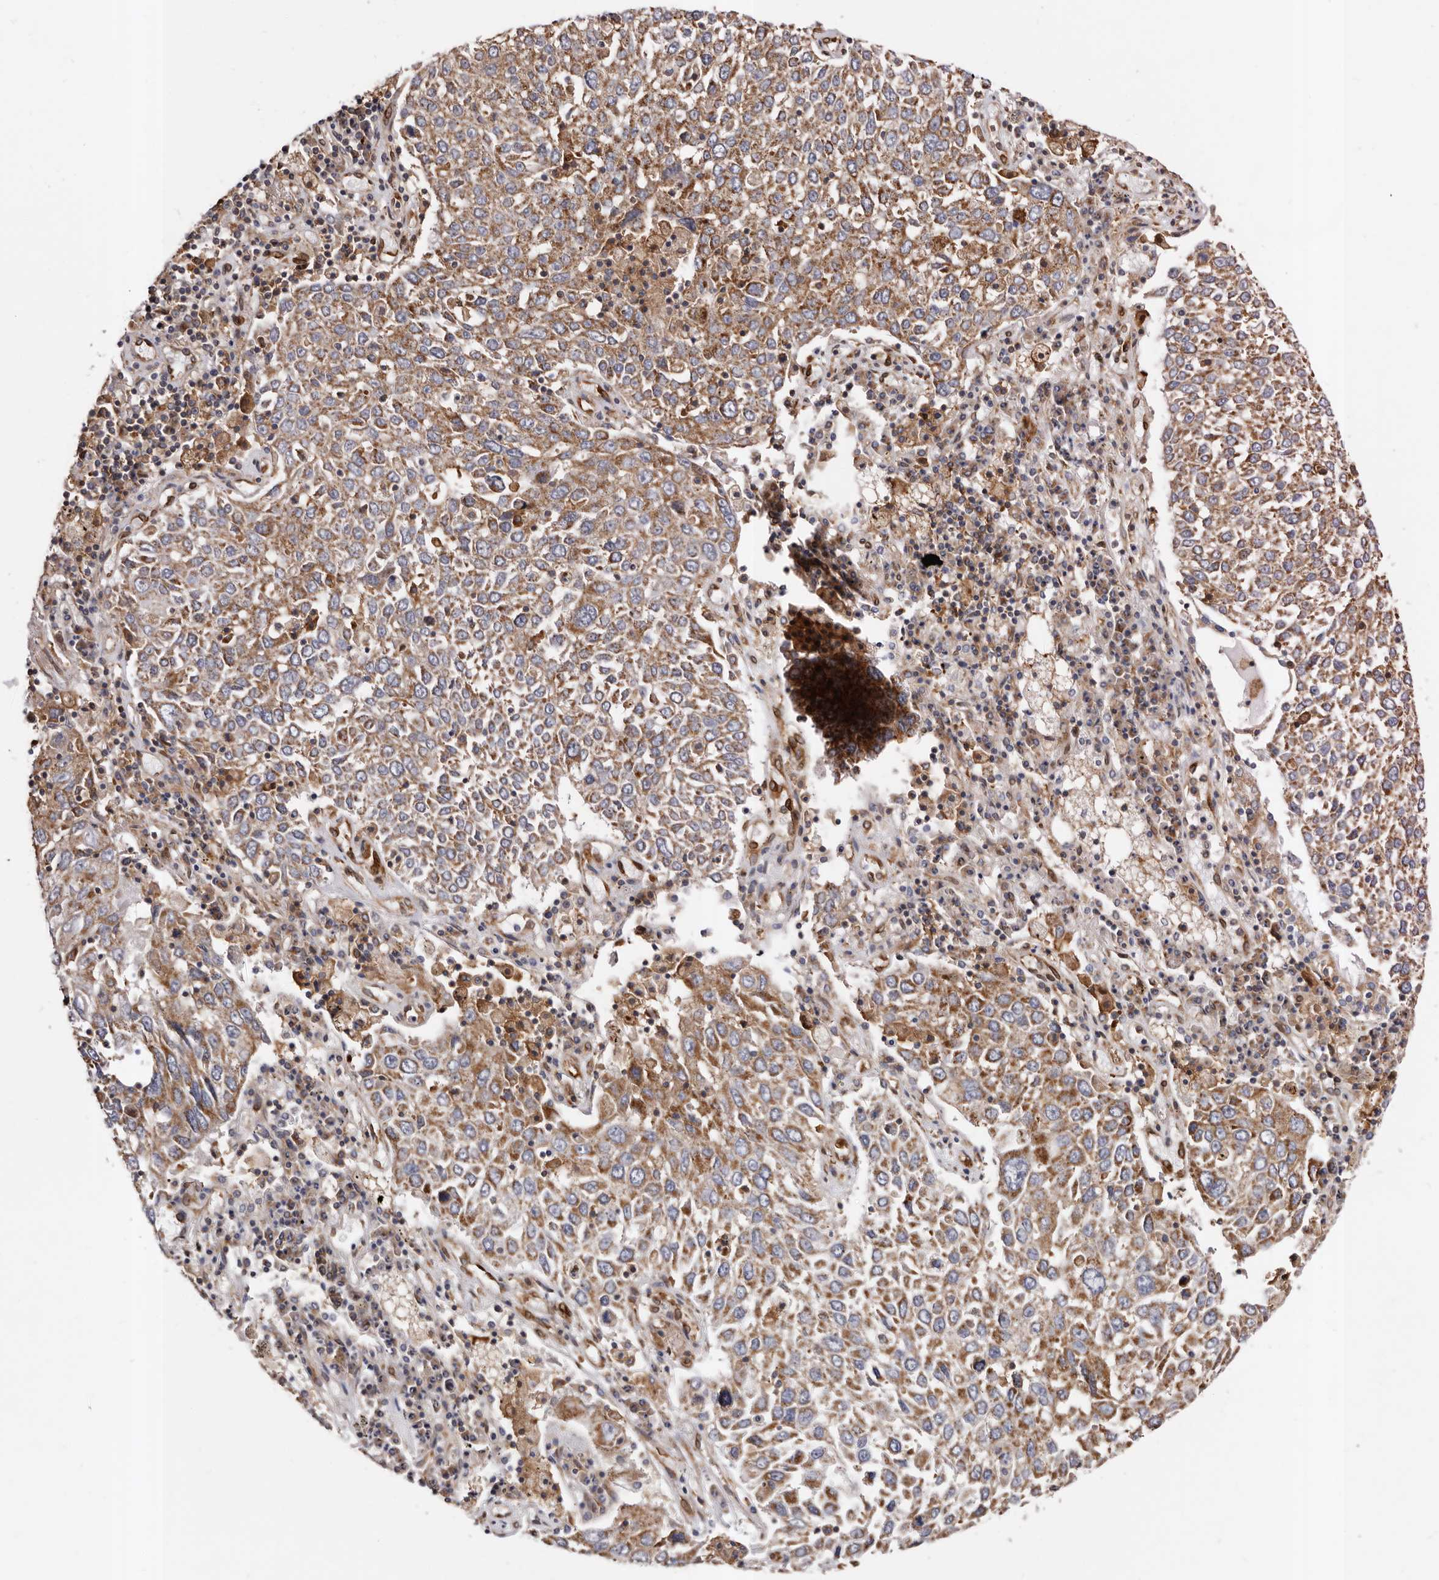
{"staining": {"intensity": "moderate", "quantity": ">75%", "location": "cytoplasmic/membranous"}, "tissue": "lung cancer", "cell_type": "Tumor cells", "image_type": "cancer", "snomed": [{"axis": "morphology", "description": "Squamous cell carcinoma, NOS"}, {"axis": "topography", "description": "Lung"}], "caption": "This is a histology image of immunohistochemistry staining of lung cancer, which shows moderate expression in the cytoplasmic/membranous of tumor cells.", "gene": "COQ8B", "patient": {"sex": "male", "age": 65}}